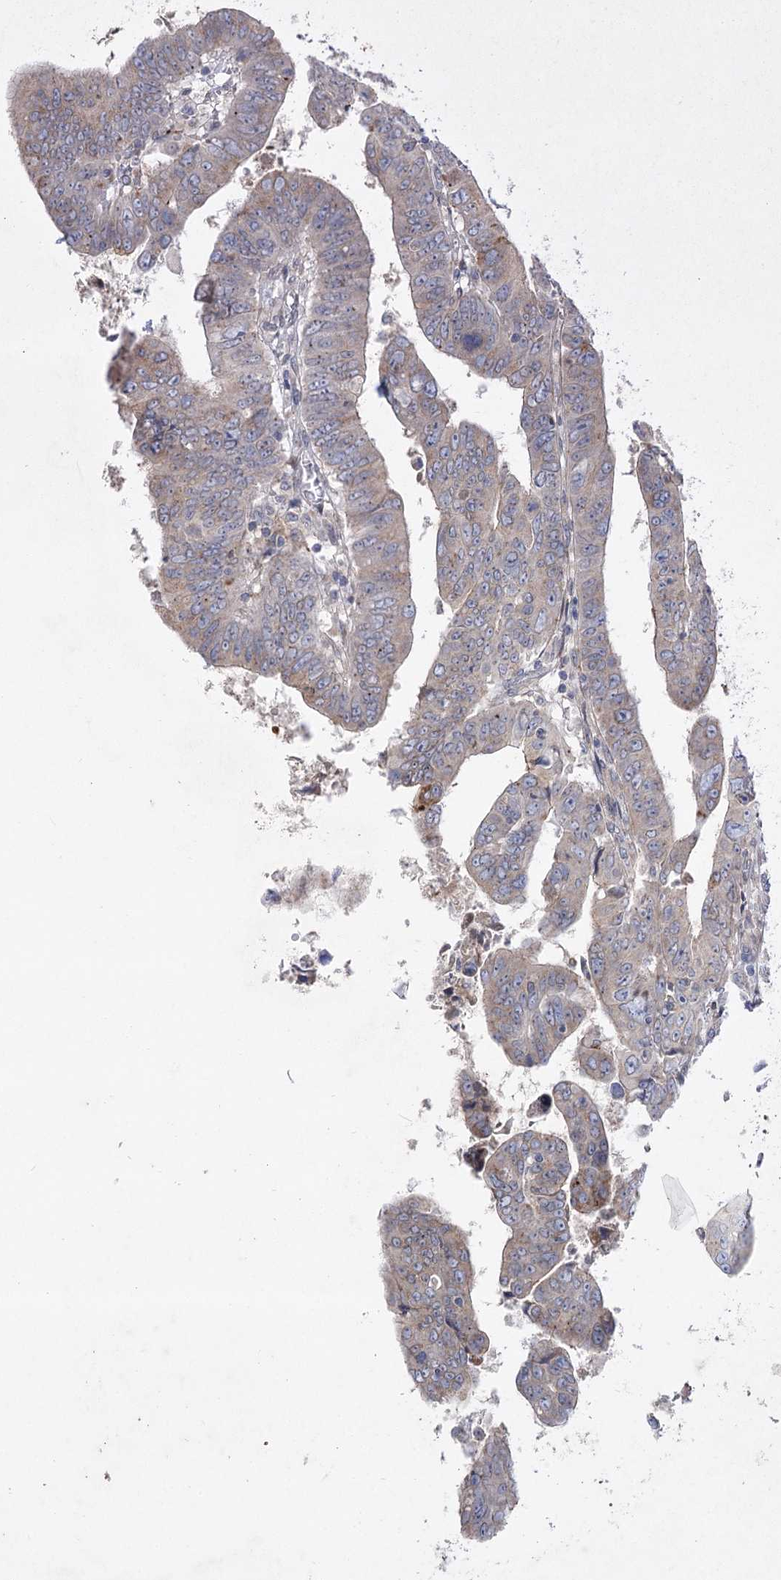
{"staining": {"intensity": "weak", "quantity": ">75%", "location": "cytoplasmic/membranous"}, "tissue": "colorectal cancer", "cell_type": "Tumor cells", "image_type": "cancer", "snomed": [{"axis": "morphology", "description": "Normal tissue, NOS"}, {"axis": "morphology", "description": "Adenocarcinoma, NOS"}, {"axis": "topography", "description": "Rectum"}], "caption": "Approximately >75% of tumor cells in human colorectal cancer (adenocarcinoma) display weak cytoplasmic/membranous protein staining as visualized by brown immunohistochemical staining.", "gene": "SH3BP5L", "patient": {"sex": "female", "age": 65}}